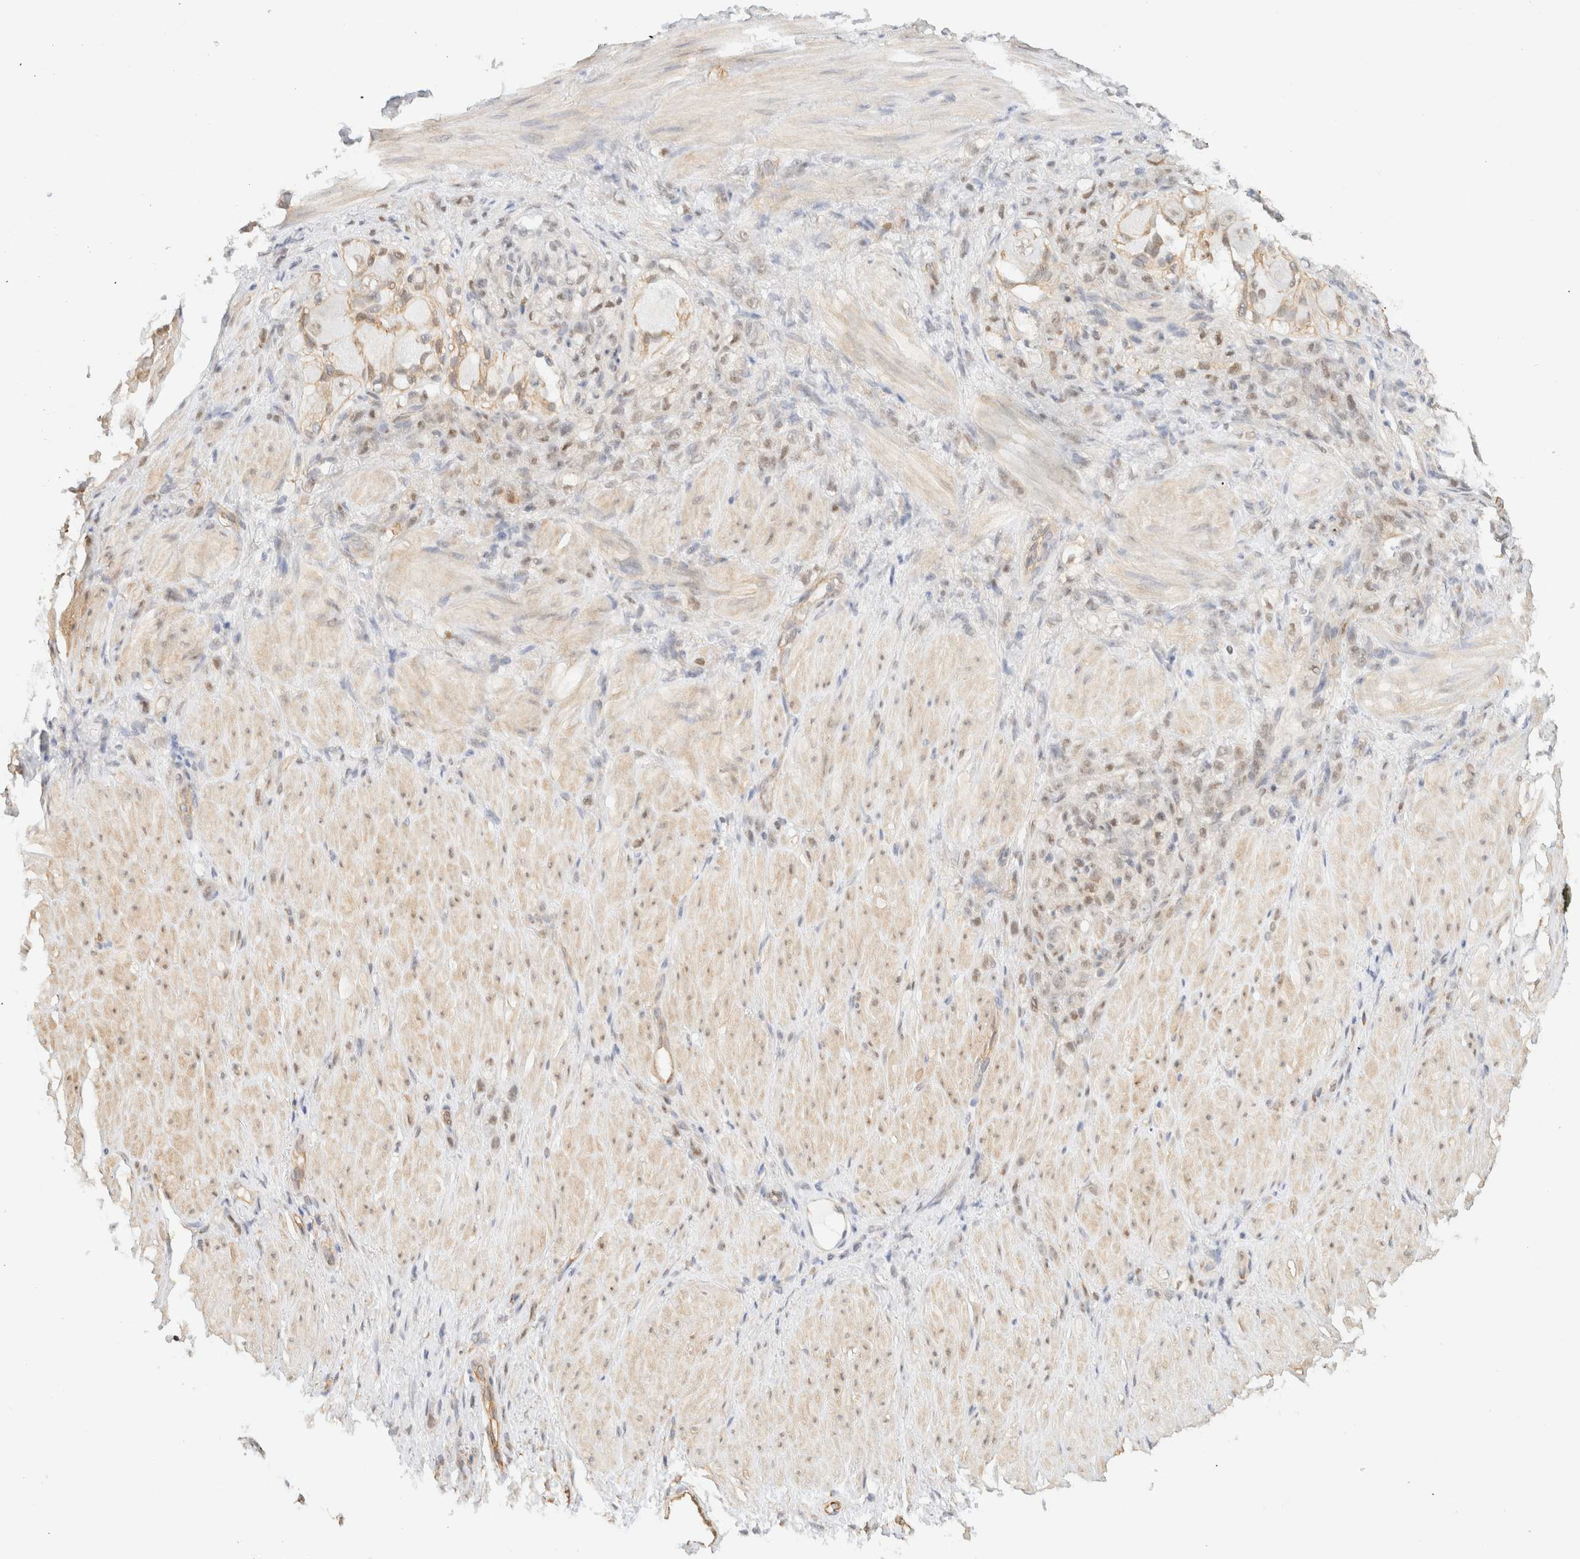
{"staining": {"intensity": "weak", "quantity": "25%-75%", "location": "nuclear"}, "tissue": "stomach cancer", "cell_type": "Tumor cells", "image_type": "cancer", "snomed": [{"axis": "morphology", "description": "Normal tissue, NOS"}, {"axis": "morphology", "description": "Adenocarcinoma, NOS"}, {"axis": "topography", "description": "Stomach"}], "caption": "This is an image of IHC staining of stomach cancer, which shows weak positivity in the nuclear of tumor cells.", "gene": "ARID5A", "patient": {"sex": "male", "age": 82}}